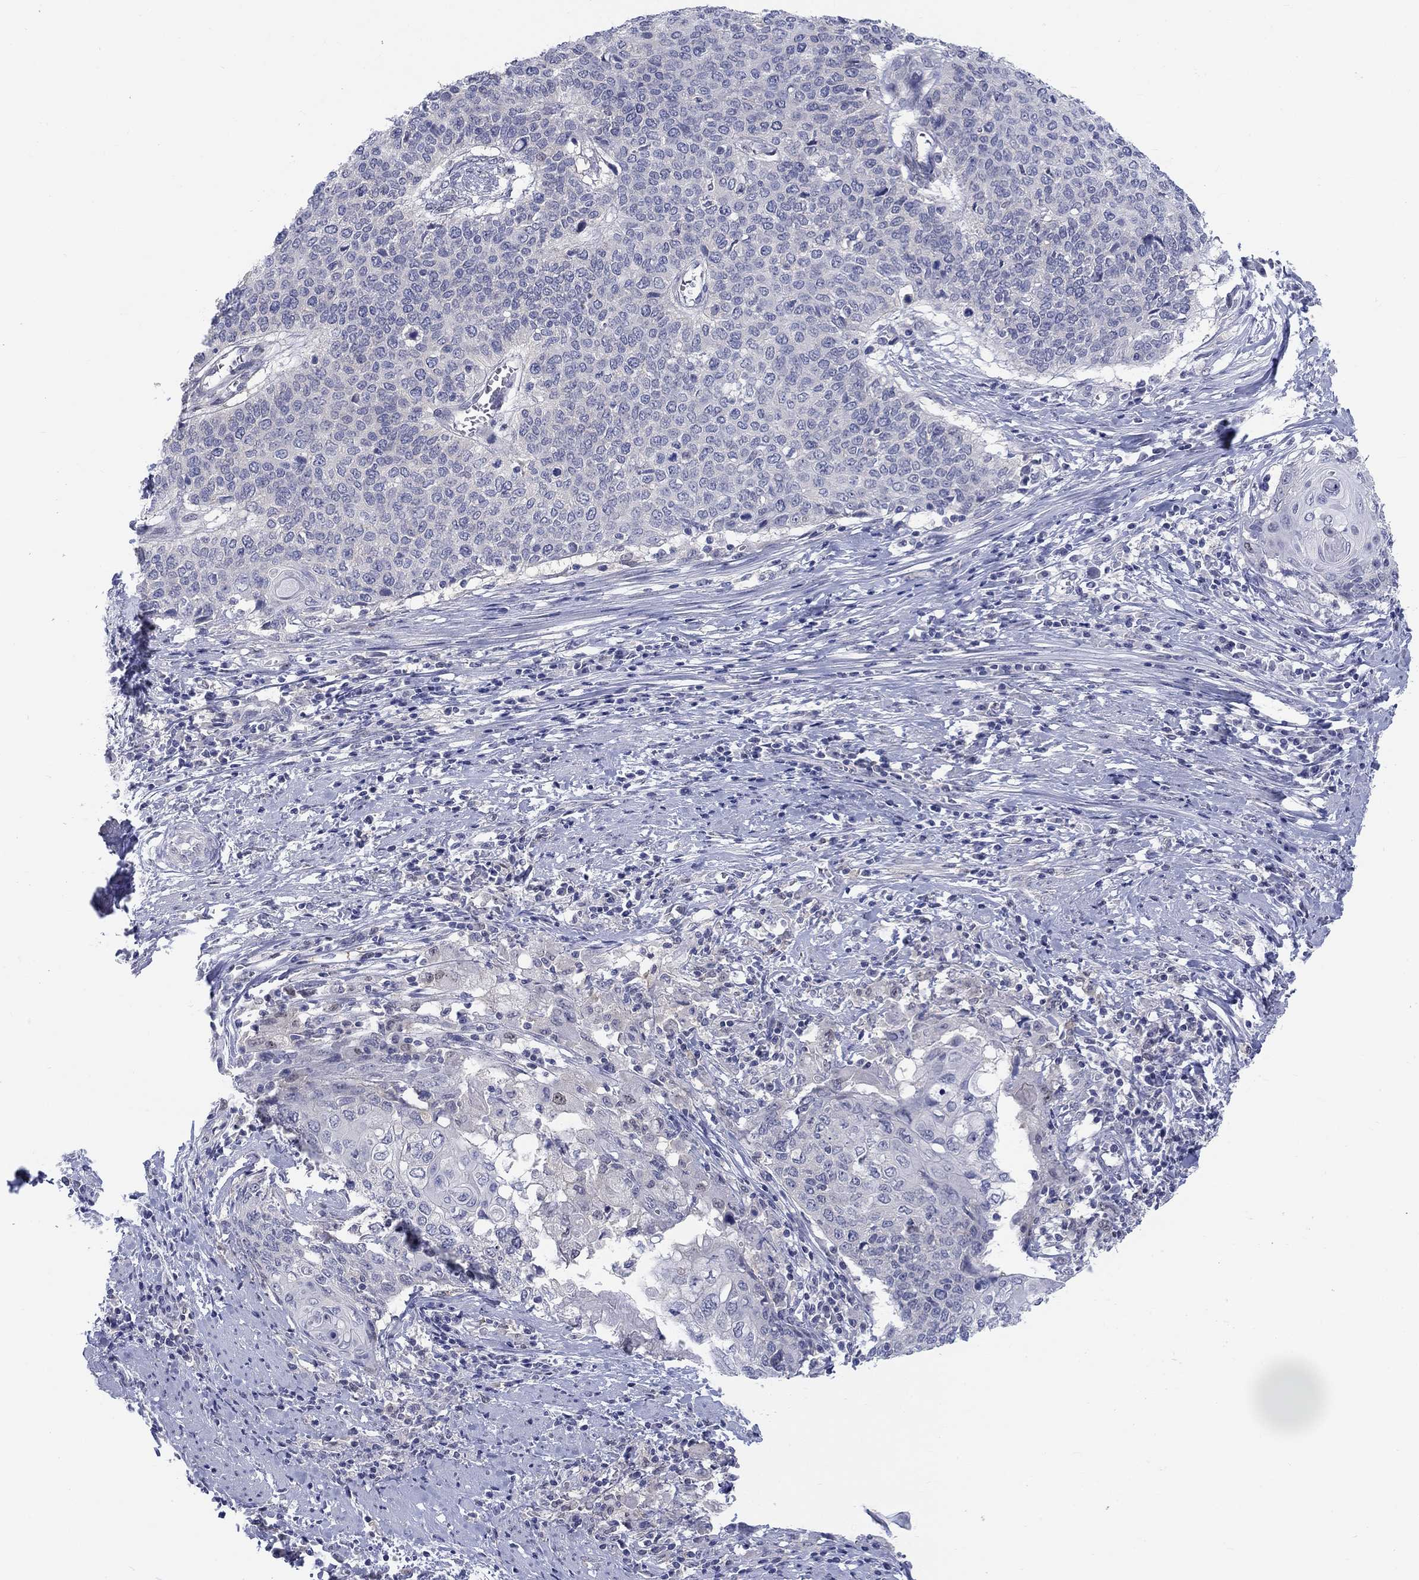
{"staining": {"intensity": "negative", "quantity": "none", "location": "none"}, "tissue": "cervical cancer", "cell_type": "Tumor cells", "image_type": "cancer", "snomed": [{"axis": "morphology", "description": "Squamous cell carcinoma, NOS"}, {"axis": "topography", "description": "Cervix"}], "caption": "This is an immunohistochemistry (IHC) photomicrograph of cervical squamous cell carcinoma. There is no expression in tumor cells.", "gene": "EGFLAM", "patient": {"sex": "female", "age": 39}}